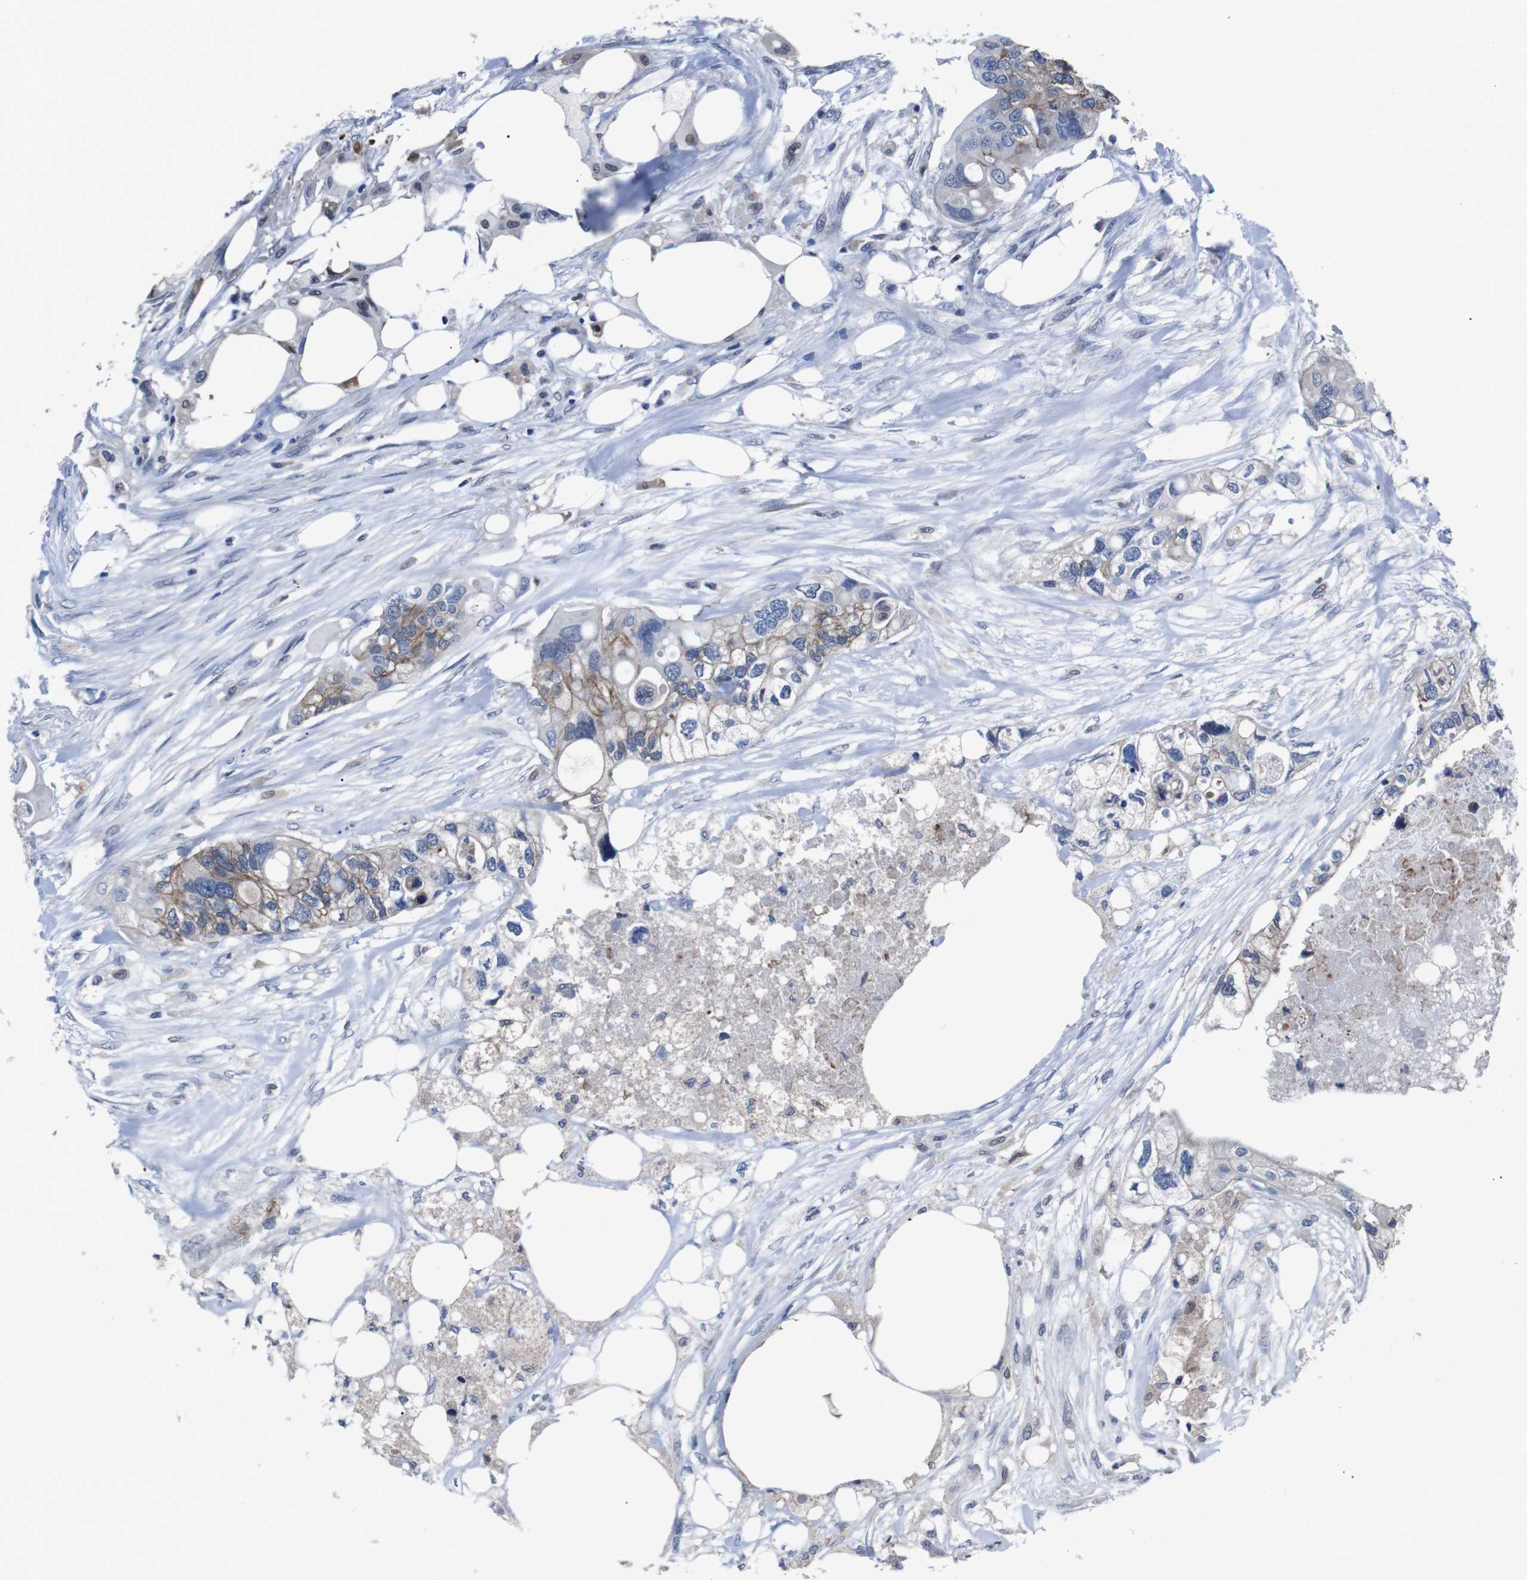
{"staining": {"intensity": "moderate", "quantity": "25%-75%", "location": "cytoplasmic/membranous"}, "tissue": "colorectal cancer", "cell_type": "Tumor cells", "image_type": "cancer", "snomed": [{"axis": "morphology", "description": "Adenocarcinoma, NOS"}, {"axis": "topography", "description": "Colon"}], "caption": "Moderate cytoplasmic/membranous protein staining is seen in about 25%-75% of tumor cells in colorectal cancer.", "gene": "SEMA4B", "patient": {"sex": "female", "age": 57}}